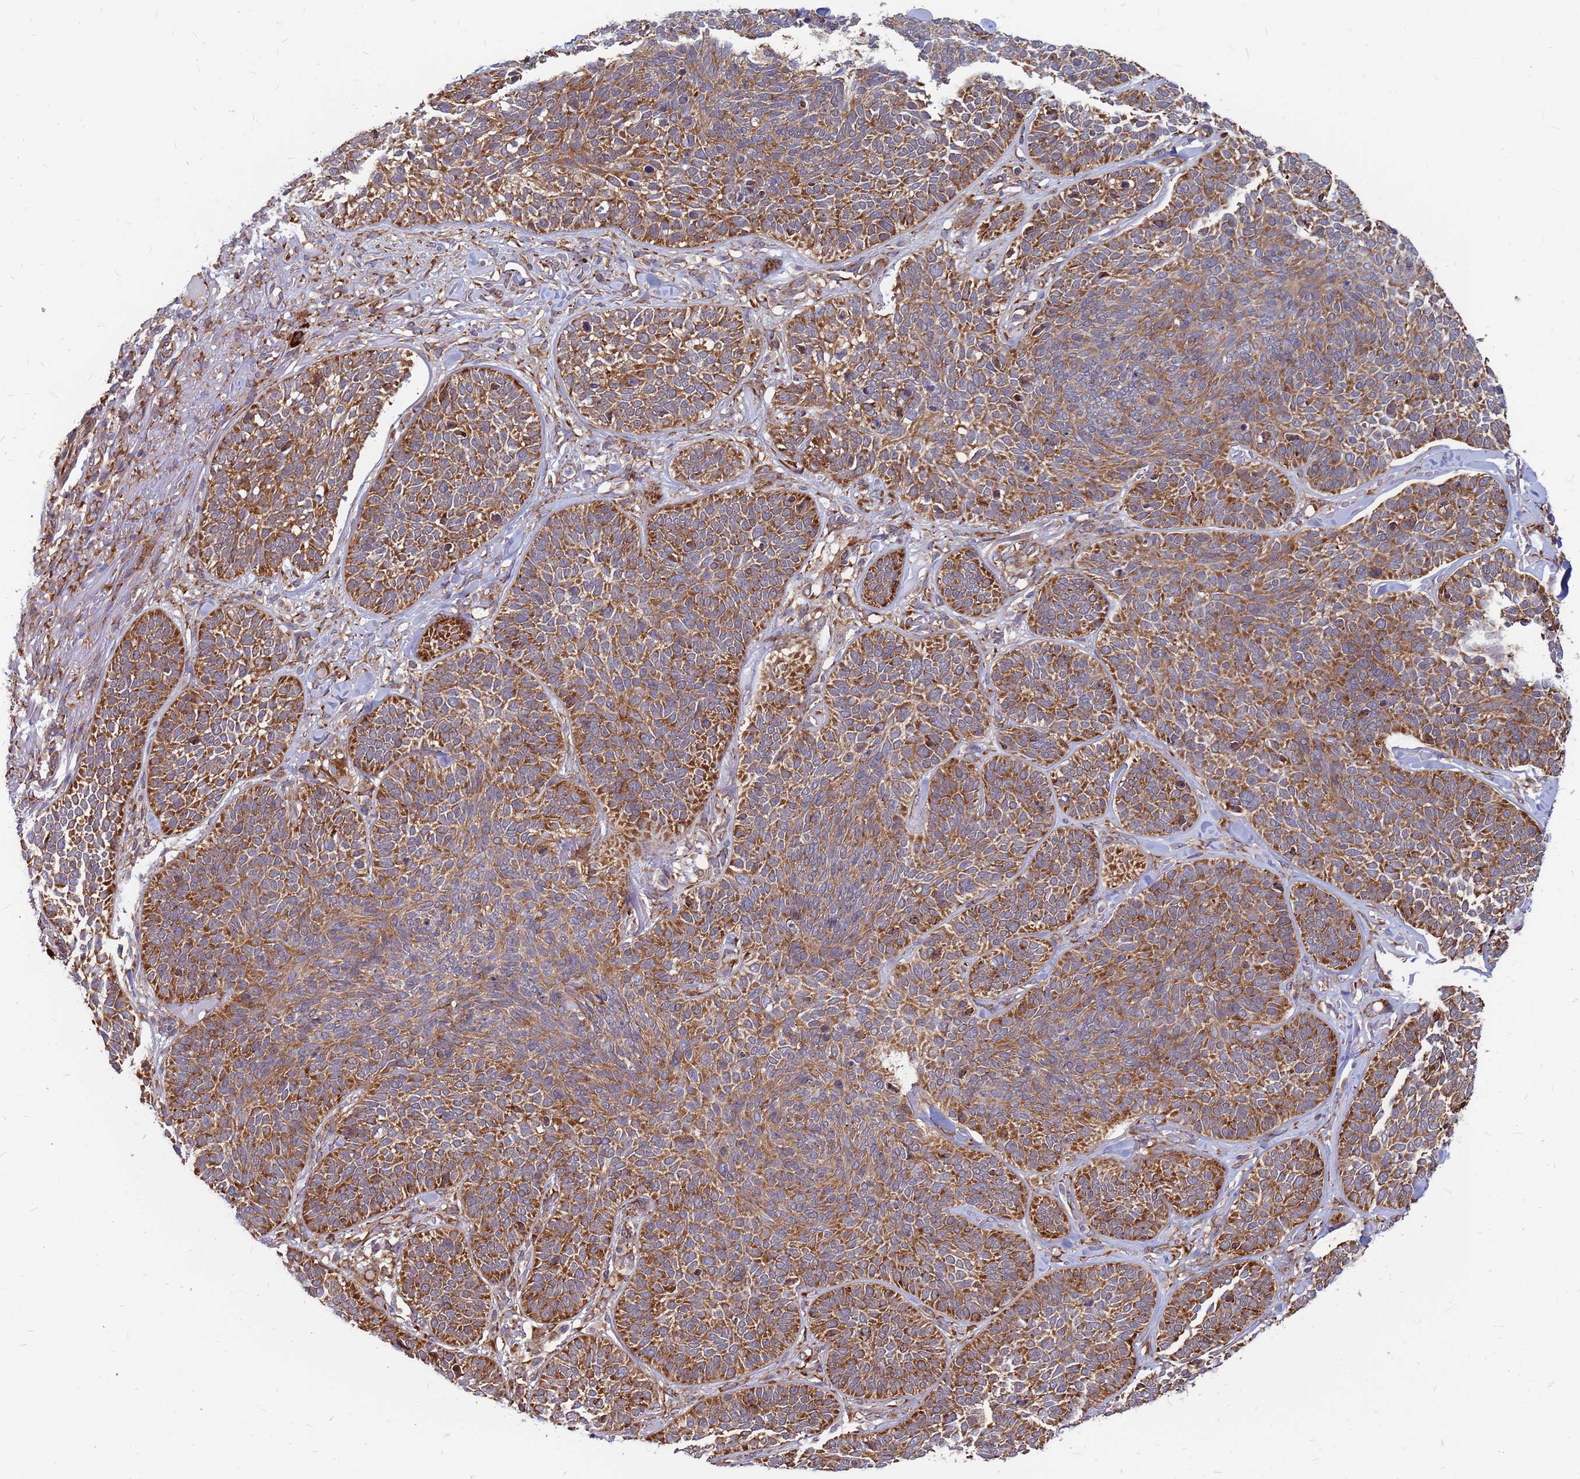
{"staining": {"intensity": "moderate", "quantity": ">75%", "location": "cytoplasmic/membranous"}, "tissue": "skin cancer", "cell_type": "Tumor cells", "image_type": "cancer", "snomed": [{"axis": "morphology", "description": "Basal cell carcinoma"}, {"axis": "topography", "description": "Skin"}], "caption": "IHC staining of skin cancer, which reveals medium levels of moderate cytoplasmic/membranous staining in approximately >75% of tumor cells indicating moderate cytoplasmic/membranous protein staining. The staining was performed using DAB (3,3'-diaminobenzidine) (brown) for protein detection and nuclei were counterstained in hematoxylin (blue).", "gene": "RPL8", "patient": {"sex": "male", "age": 85}}